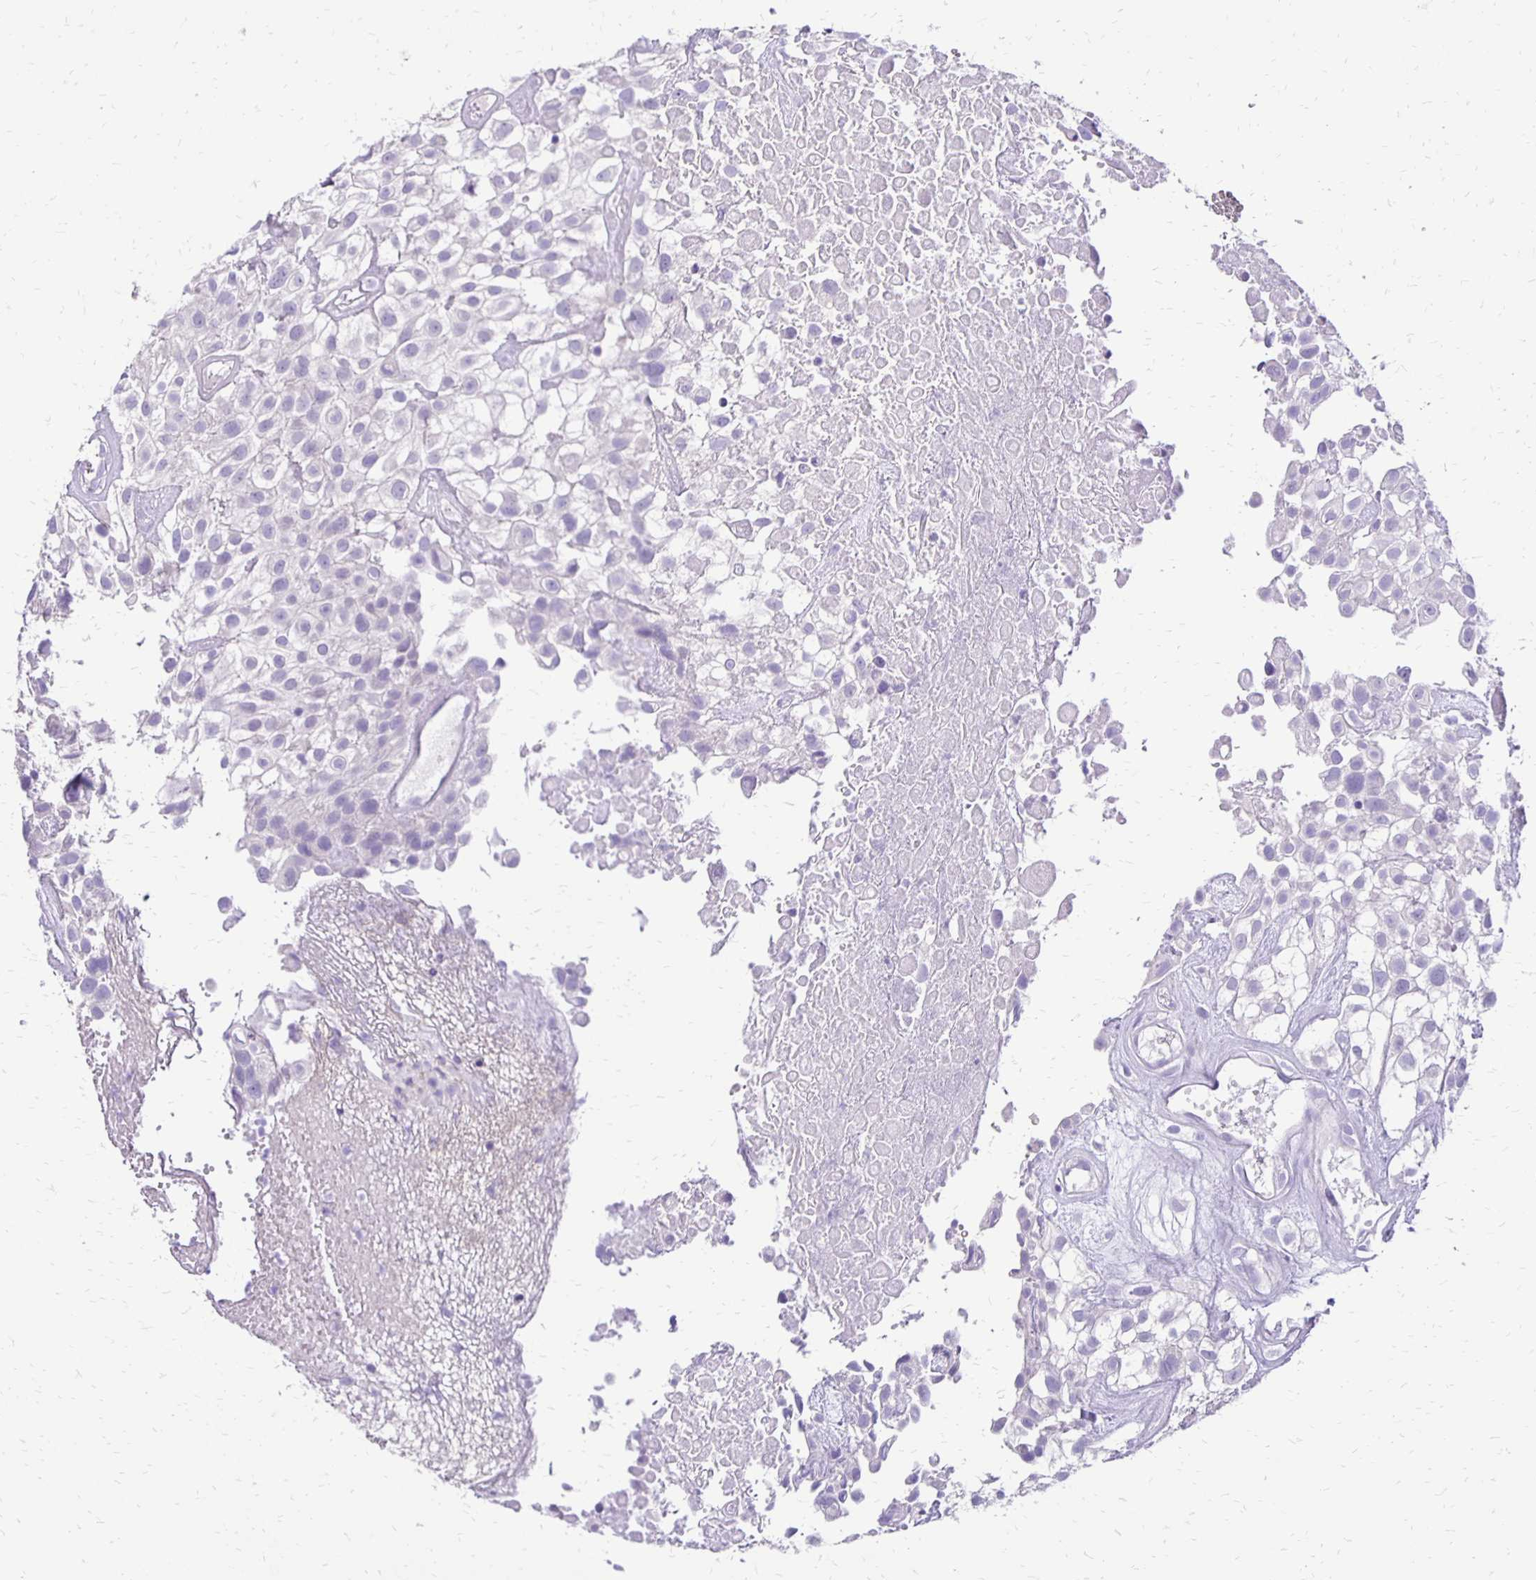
{"staining": {"intensity": "negative", "quantity": "none", "location": "none"}, "tissue": "urothelial cancer", "cell_type": "Tumor cells", "image_type": "cancer", "snomed": [{"axis": "morphology", "description": "Urothelial carcinoma, High grade"}, {"axis": "topography", "description": "Urinary bladder"}], "caption": "There is no significant expression in tumor cells of urothelial cancer.", "gene": "ANKRD45", "patient": {"sex": "male", "age": 56}}